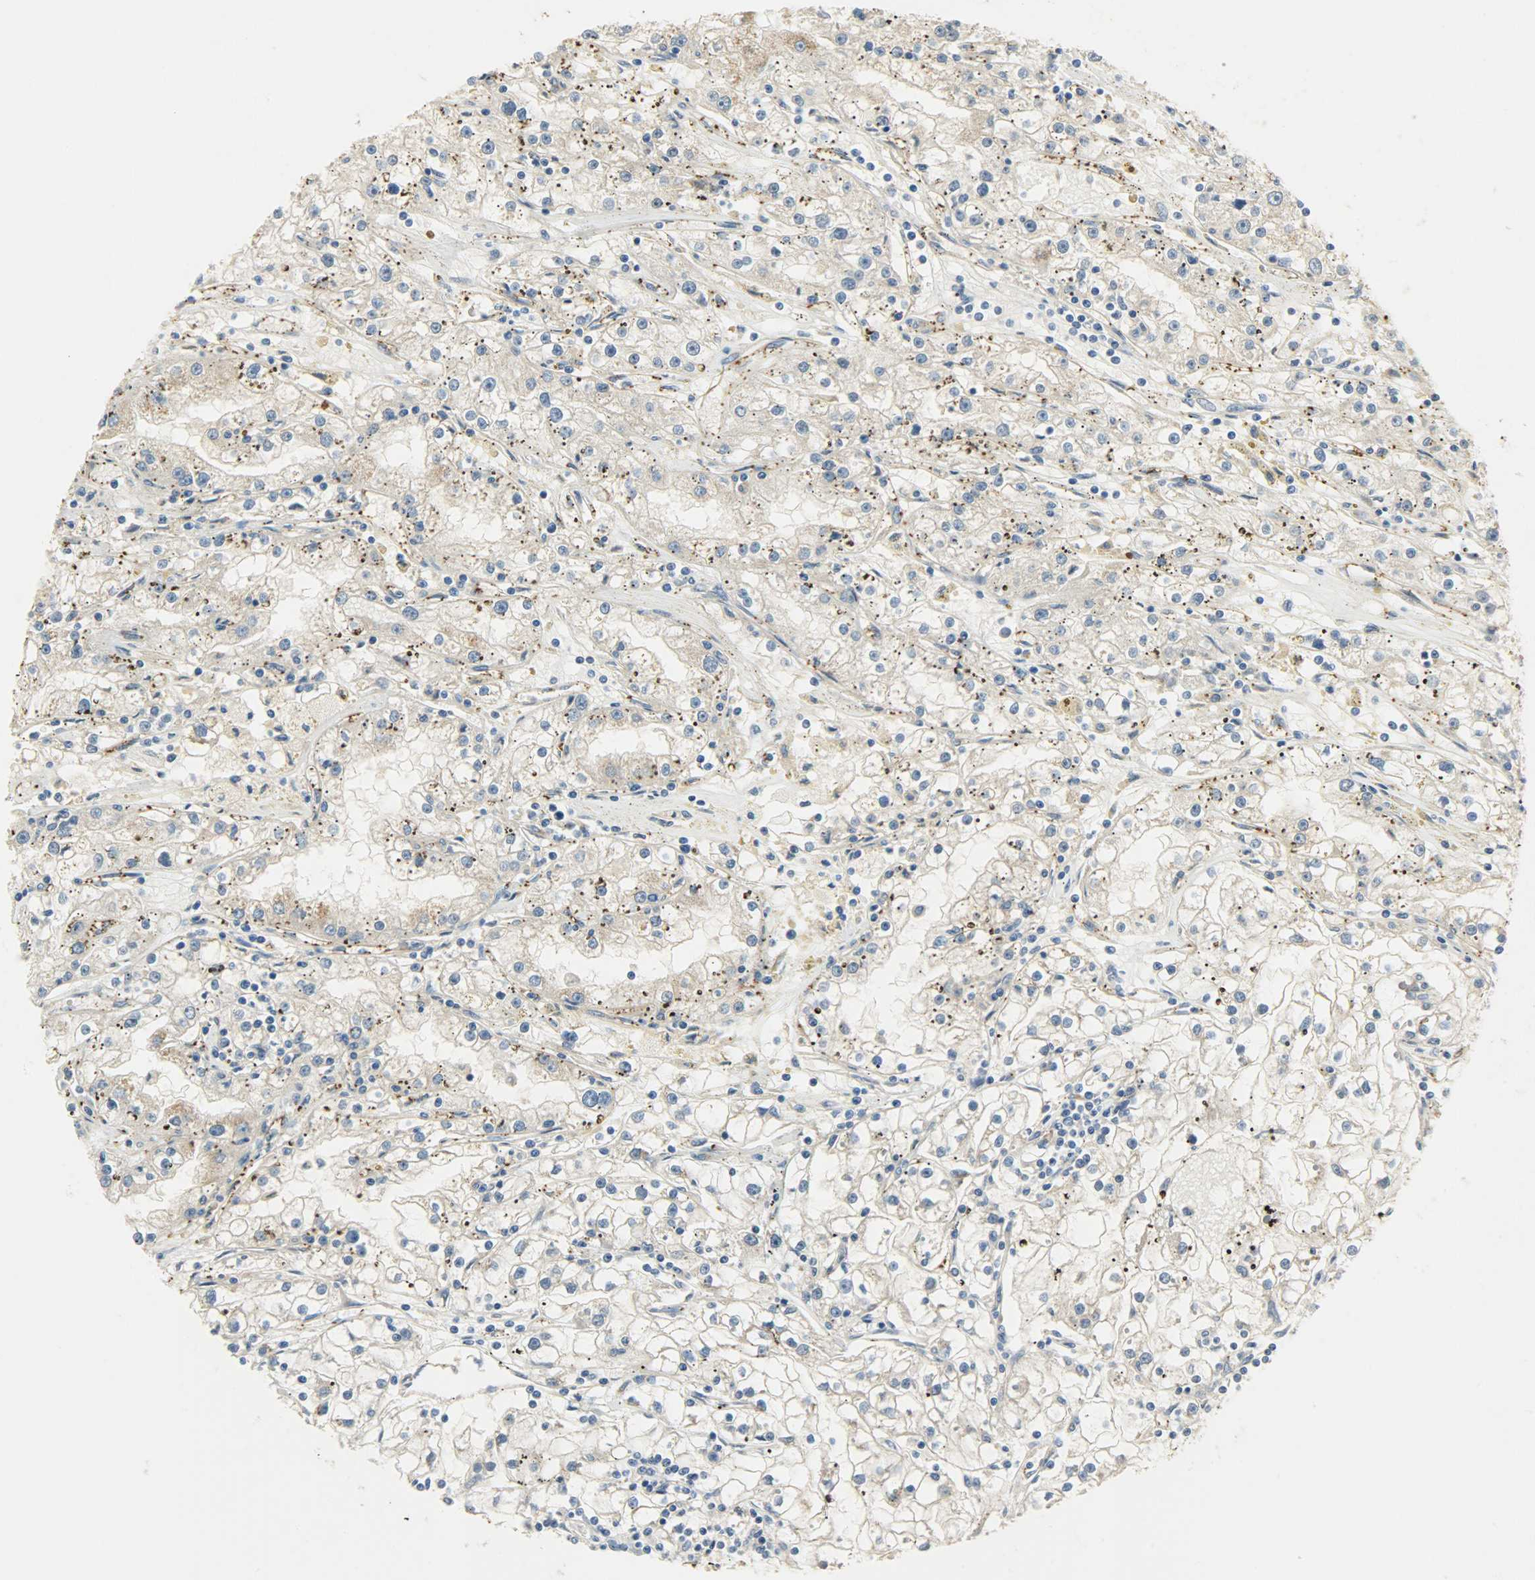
{"staining": {"intensity": "weak", "quantity": "25%-75%", "location": "cytoplasmic/membranous"}, "tissue": "renal cancer", "cell_type": "Tumor cells", "image_type": "cancer", "snomed": [{"axis": "morphology", "description": "Adenocarcinoma, NOS"}, {"axis": "topography", "description": "Kidney"}], "caption": "IHC of renal cancer shows low levels of weak cytoplasmic/membranous positivity in about 25%-75% of tumor cells.", "gene": "KIAA1217", "patient": {"sex": "male", "age": 56}}